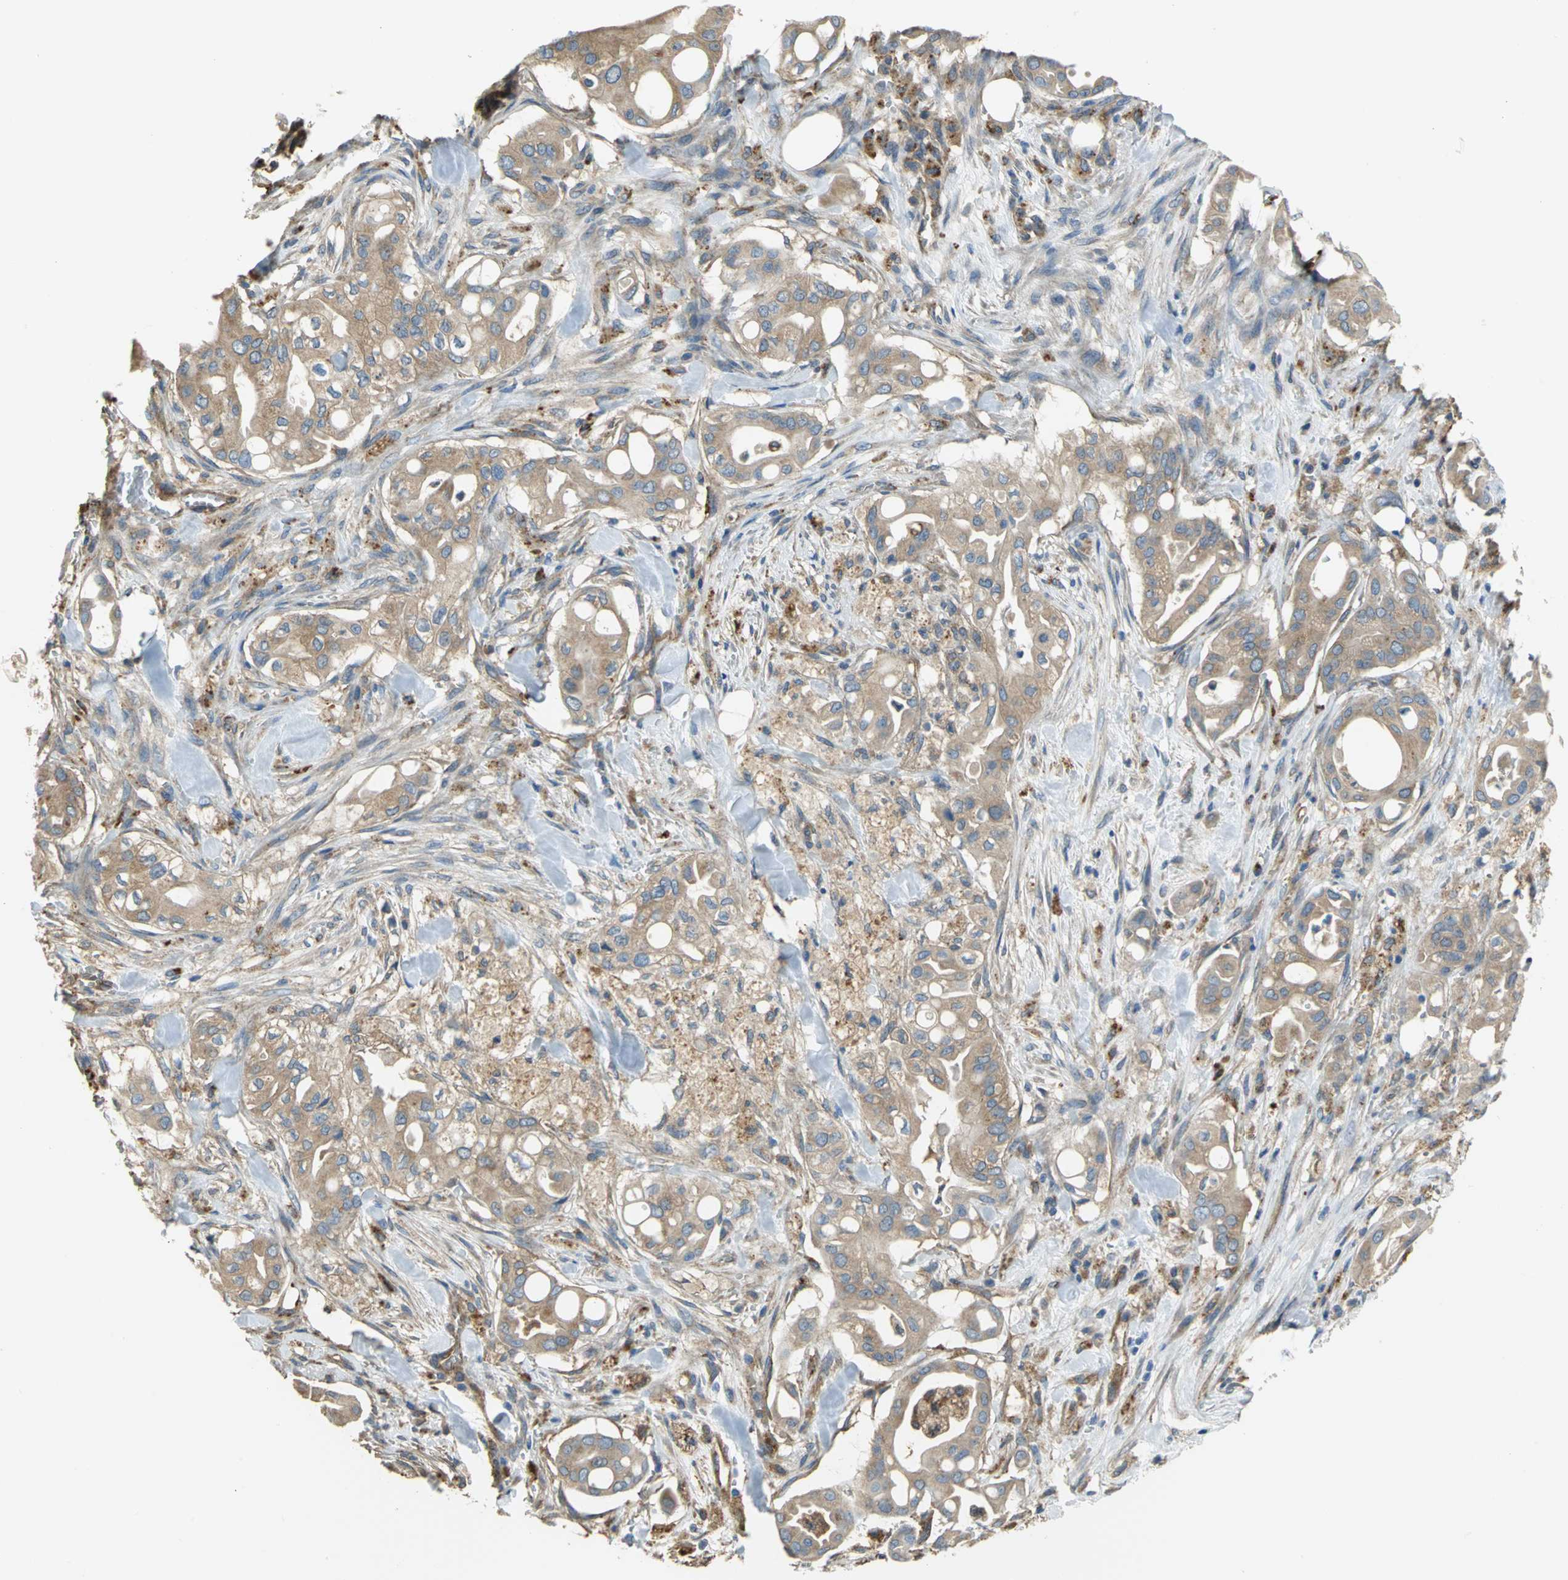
{"staining": {"intensity": "weak", "quantity": "25%-75%", "location": "cytoplasmic/membranous"}, "tissue": "liver cancer", "cell_type": "Tumor cells", "image_type": "cancer", "snomed": [{"axis": "morphology", "description": "Cholangiocarcinoma"}, {"axis": "topography", "description": "Liver"}], "caption": "Approximately 25%-75% of tumor cells in human liver cholangiocarcinoma demonstrate weak cytoplasmic/membranous protein positivity as visualized by brown immunohistochemical staining.", "gene": "DIAPH2", "patient": {"sex": "female", "age": 68}}